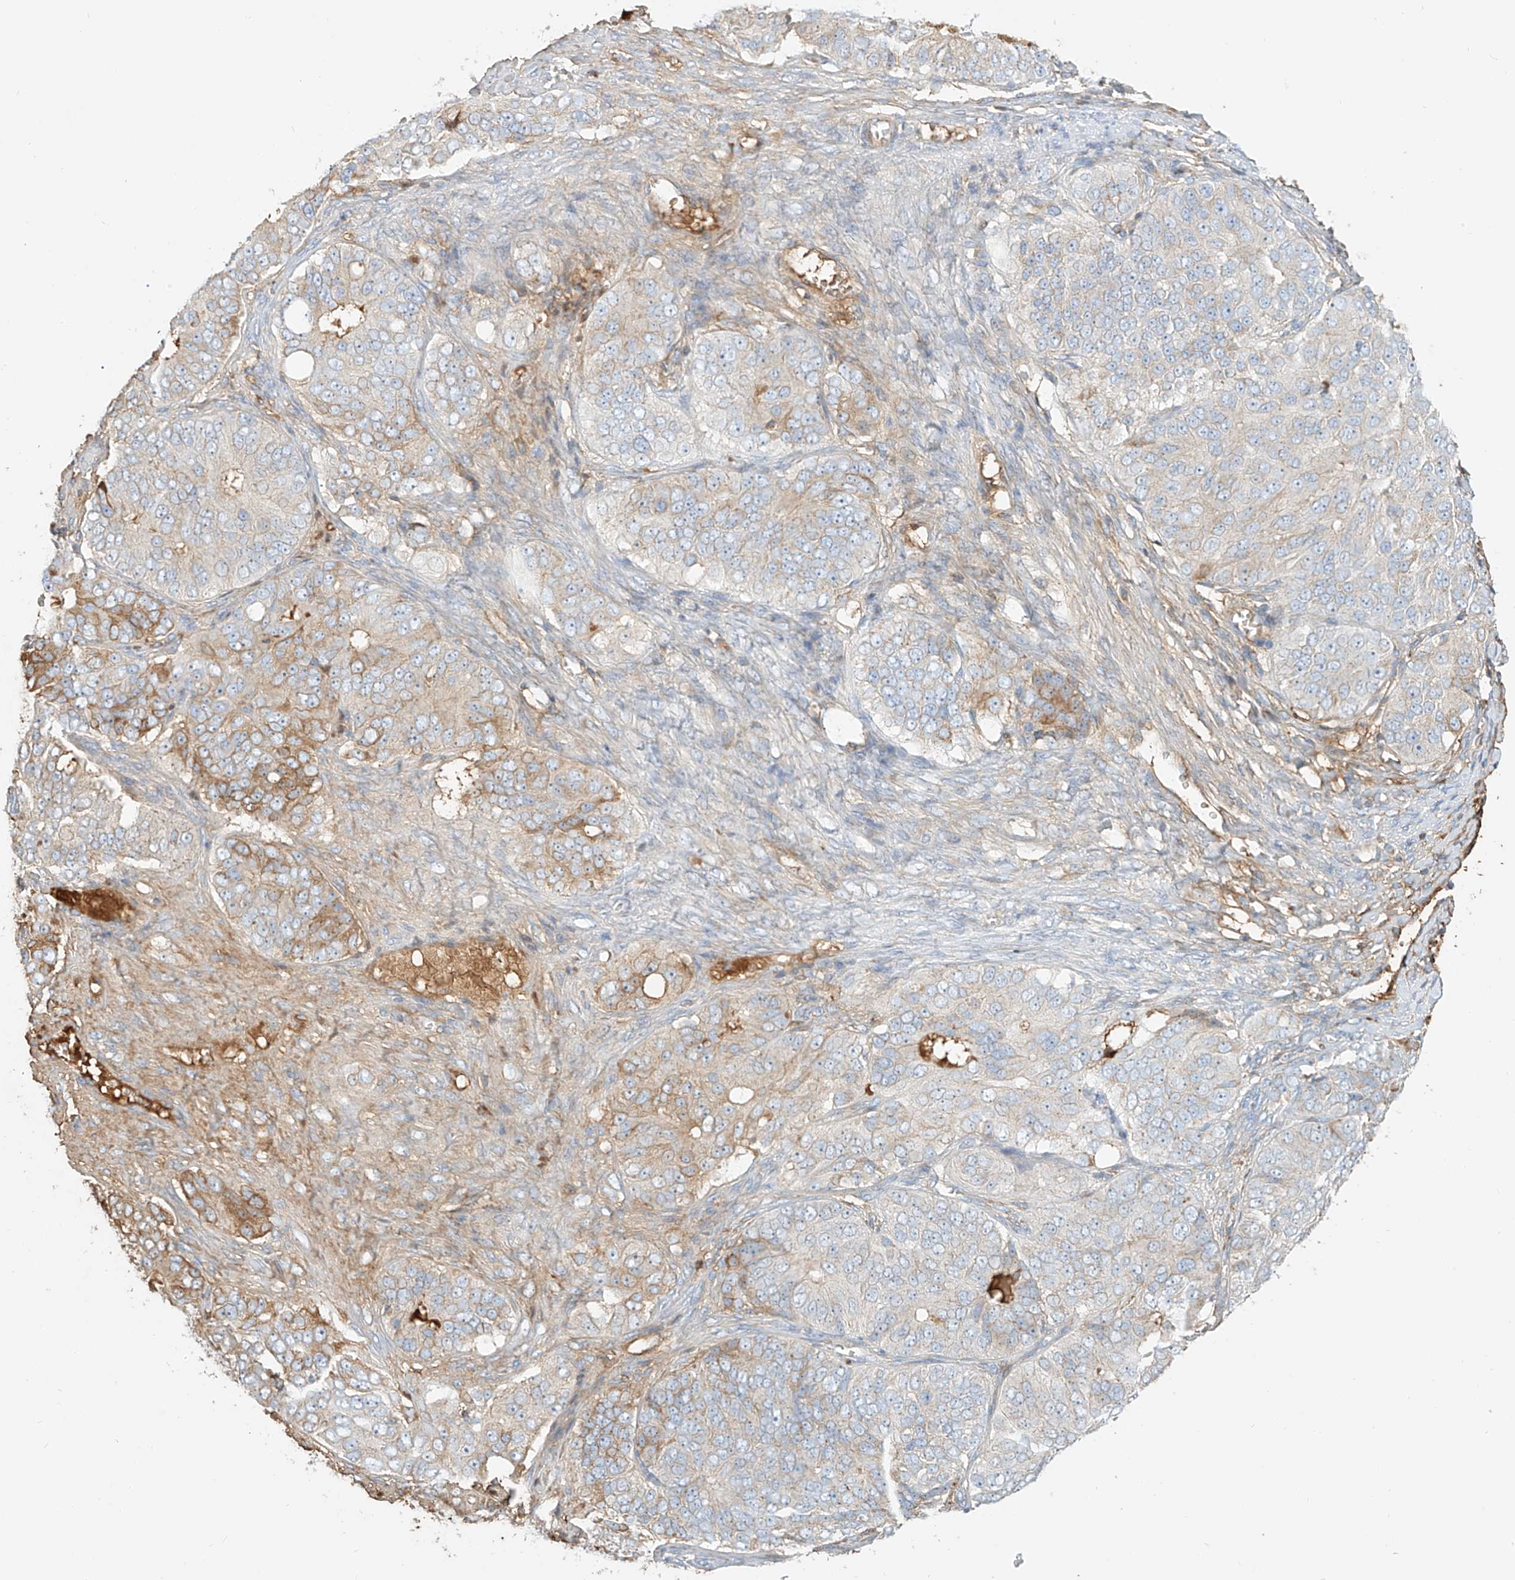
{"staining": {"intensity": "moderate", "quantity": "<25%", "location": "cytoplasmic/membranous"}, "tissue": "ovarian cancer", "cell_type": "Tumor cells", "image_type": "cancer", "snomed": [{"axis": "morphology", "description": "Carcinoma, endometroid"}, {"axis": "topography", "description": "Ovary"}], "caption": "A histopathology image of human endometroid carcinoma (ovarian) stained for a protein shows moderate cytoplasmic/membranous brown staining in tumor cells. The protein is stained brown, and the nuclei are stained in blue (DAB (3,3'-diaminobenzidine) IHC with brightfield microscopy, high magnification).", "gene": "OCSTAMP", "patient": {"sex": "female", "age": 51}}